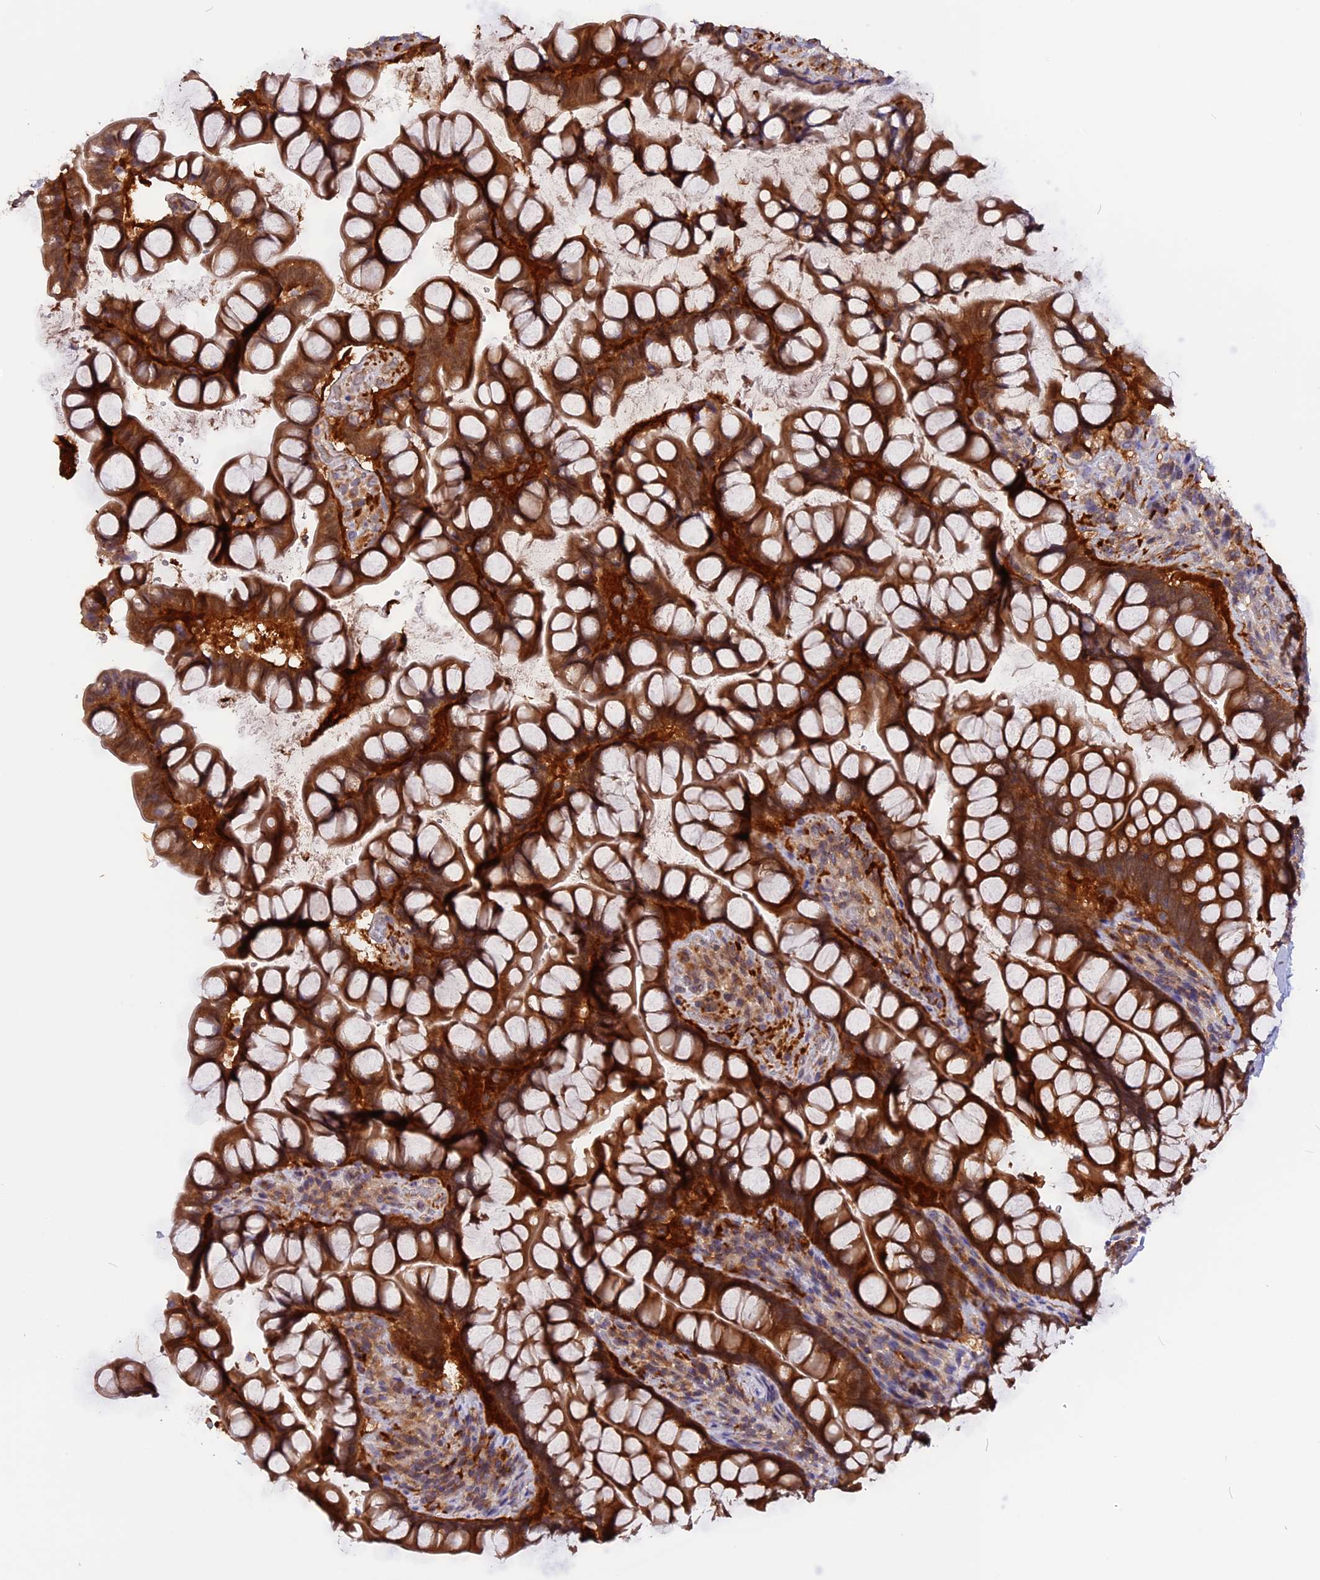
{"staining": {"intensity": "strong", "quantity": ">75%", "location": "cytoplasmic/membranous"}, "tissue": "small intestine", "cell_type": "Glandular cells", "image_type": "normal", "snomed": [{"axis": "morphology", "description": "Normal tissue, NOS"}, {"axis": "topography", "description": "Small intestine"}], "caption": "High-power microscopy captured an IHC histopathology image of normal small intestine, revealing strong cytoplasmic/membranous staining in approximately >75% of glandular cells. (IHC, brightfield microscopy, high magnification).", "gene": "MARK4", "patient": {"sex": "male", "age": 70}}